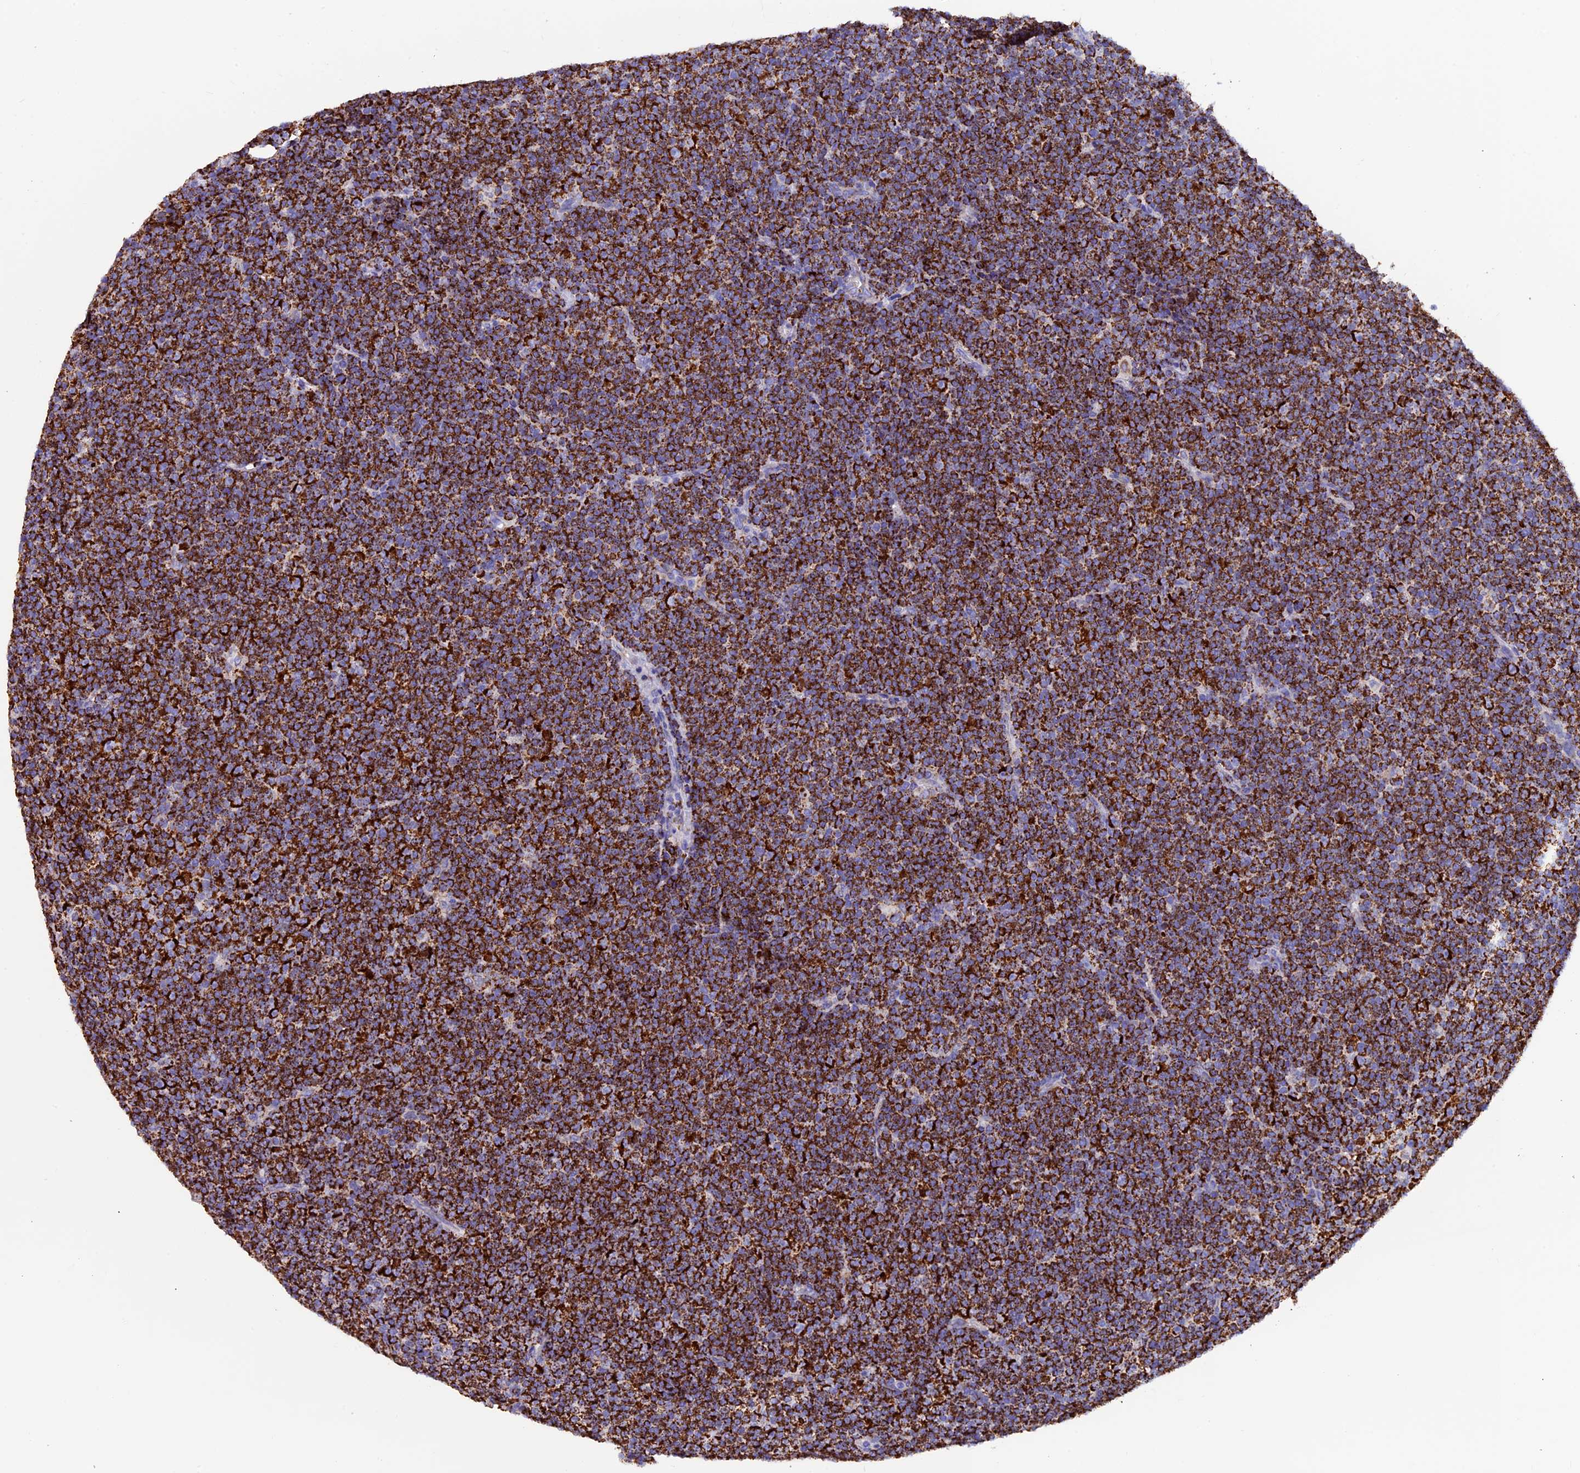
{"staining": {"intensity": "strong", "quantity": ">75%", "location": "cytoplasmic/membranous"}, "tissue": "lymphoma", "cell_type": "Tumor cells", "image_type": "cancer", "snomed": [{"axis": "morphology", "description": "Malignant lymphoma, non-Hodgkin's type, Low grade"}, {"axis": "topography", "description": "Lymph node"}], "caption": "Strong cytoplasmic/membranous positivity is seen in approximately >75% of tumor cells in malignant lymphoma, non-Hodgkin's type (low-grade).", "gene": "SLC8B1", "patient": {"sex": "female", "age": 67}}